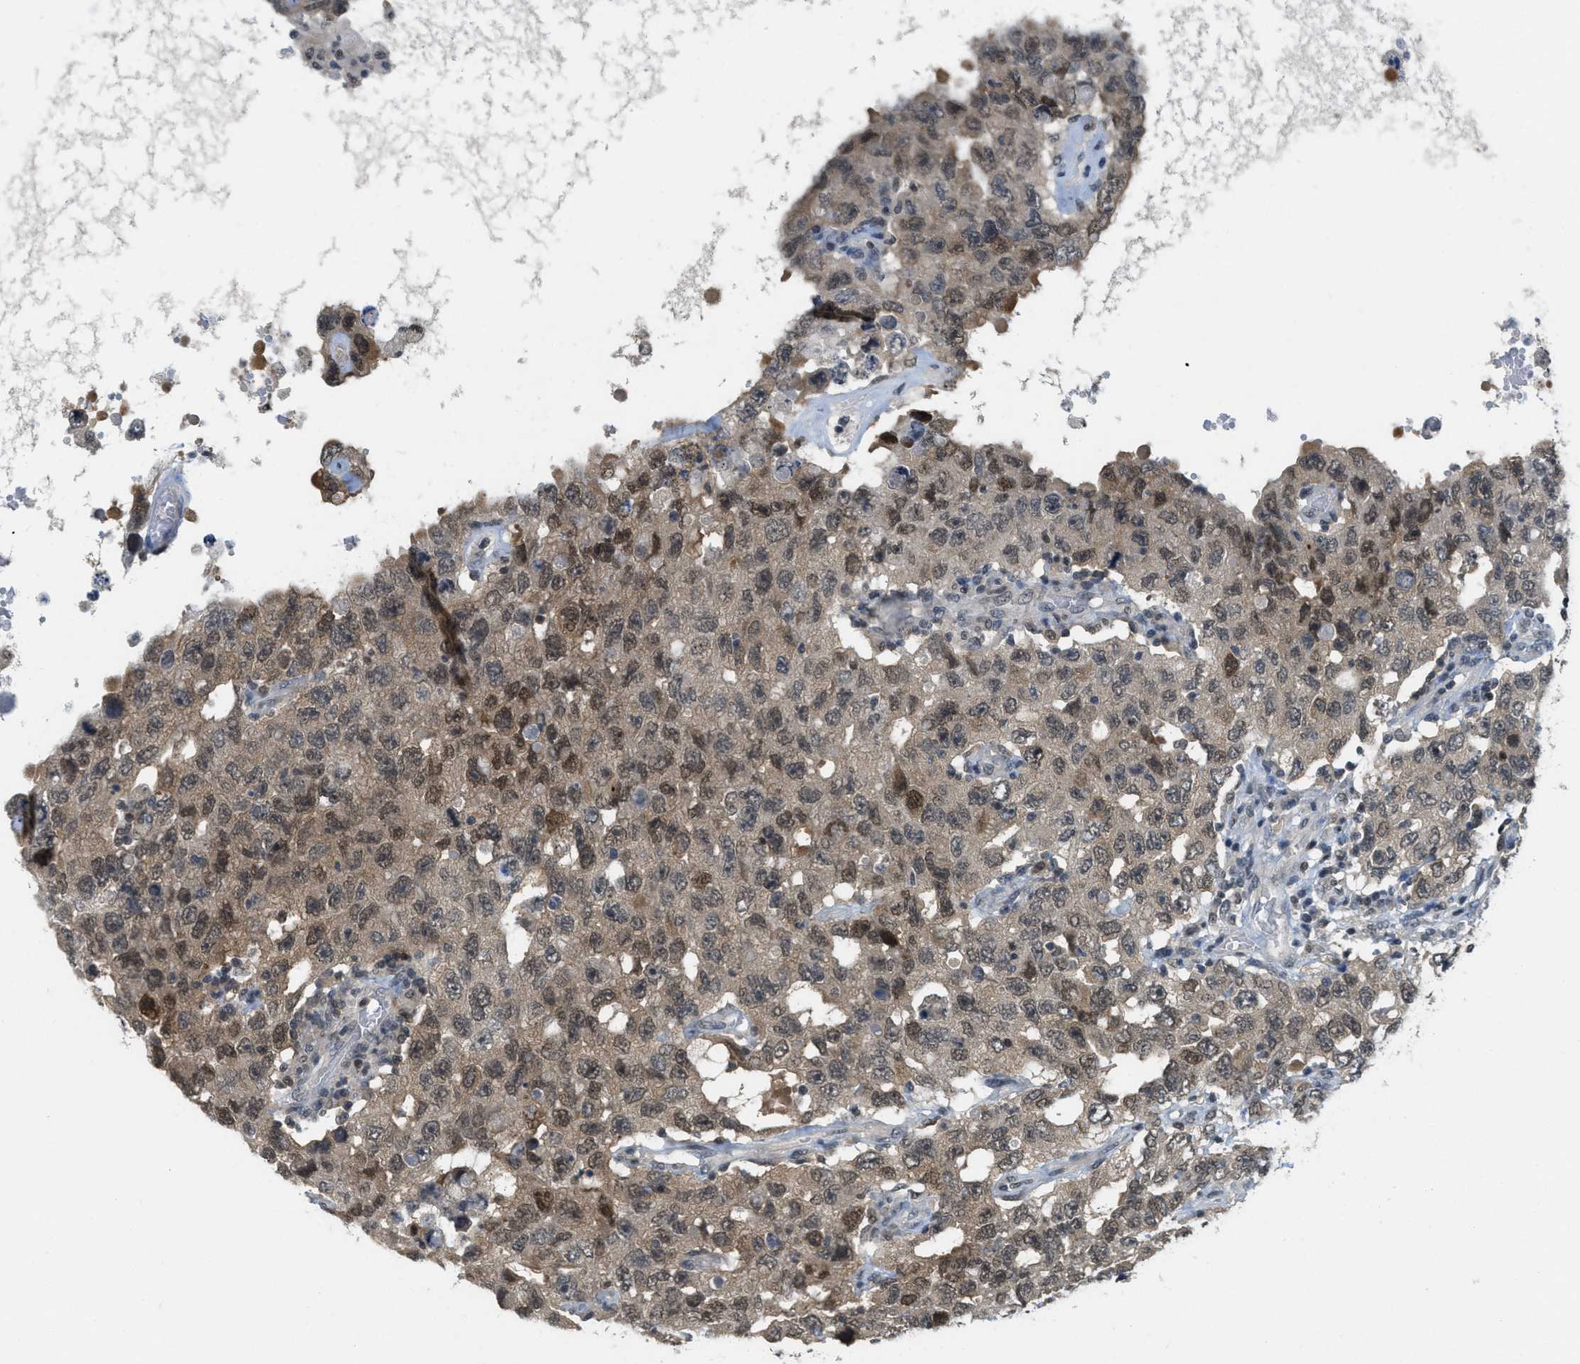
{"staining": {"intensity": "moderate", "quantity": "25%-75%", "location": "cytoplasmic/membranous,nuclear"}, "tissue": "testis cancer", "cell_type": "Tumor cells", "image_type": "cancer", "snomed": [{"axis": "morphology", "description": "Carcinoma, Embryonal, NOS"}, {"axis": "topography", "description": "Testis"}], "caption": "Embryonal carcinoma (testis) was stained to show a protein in brown. There is medium levels of moderate cytoplasmic/membranous and nuclear staining in about 25%-75% of tumor cells.", "gene": "DNAJB1", "patient": {"sex": "male", "age": 26}}